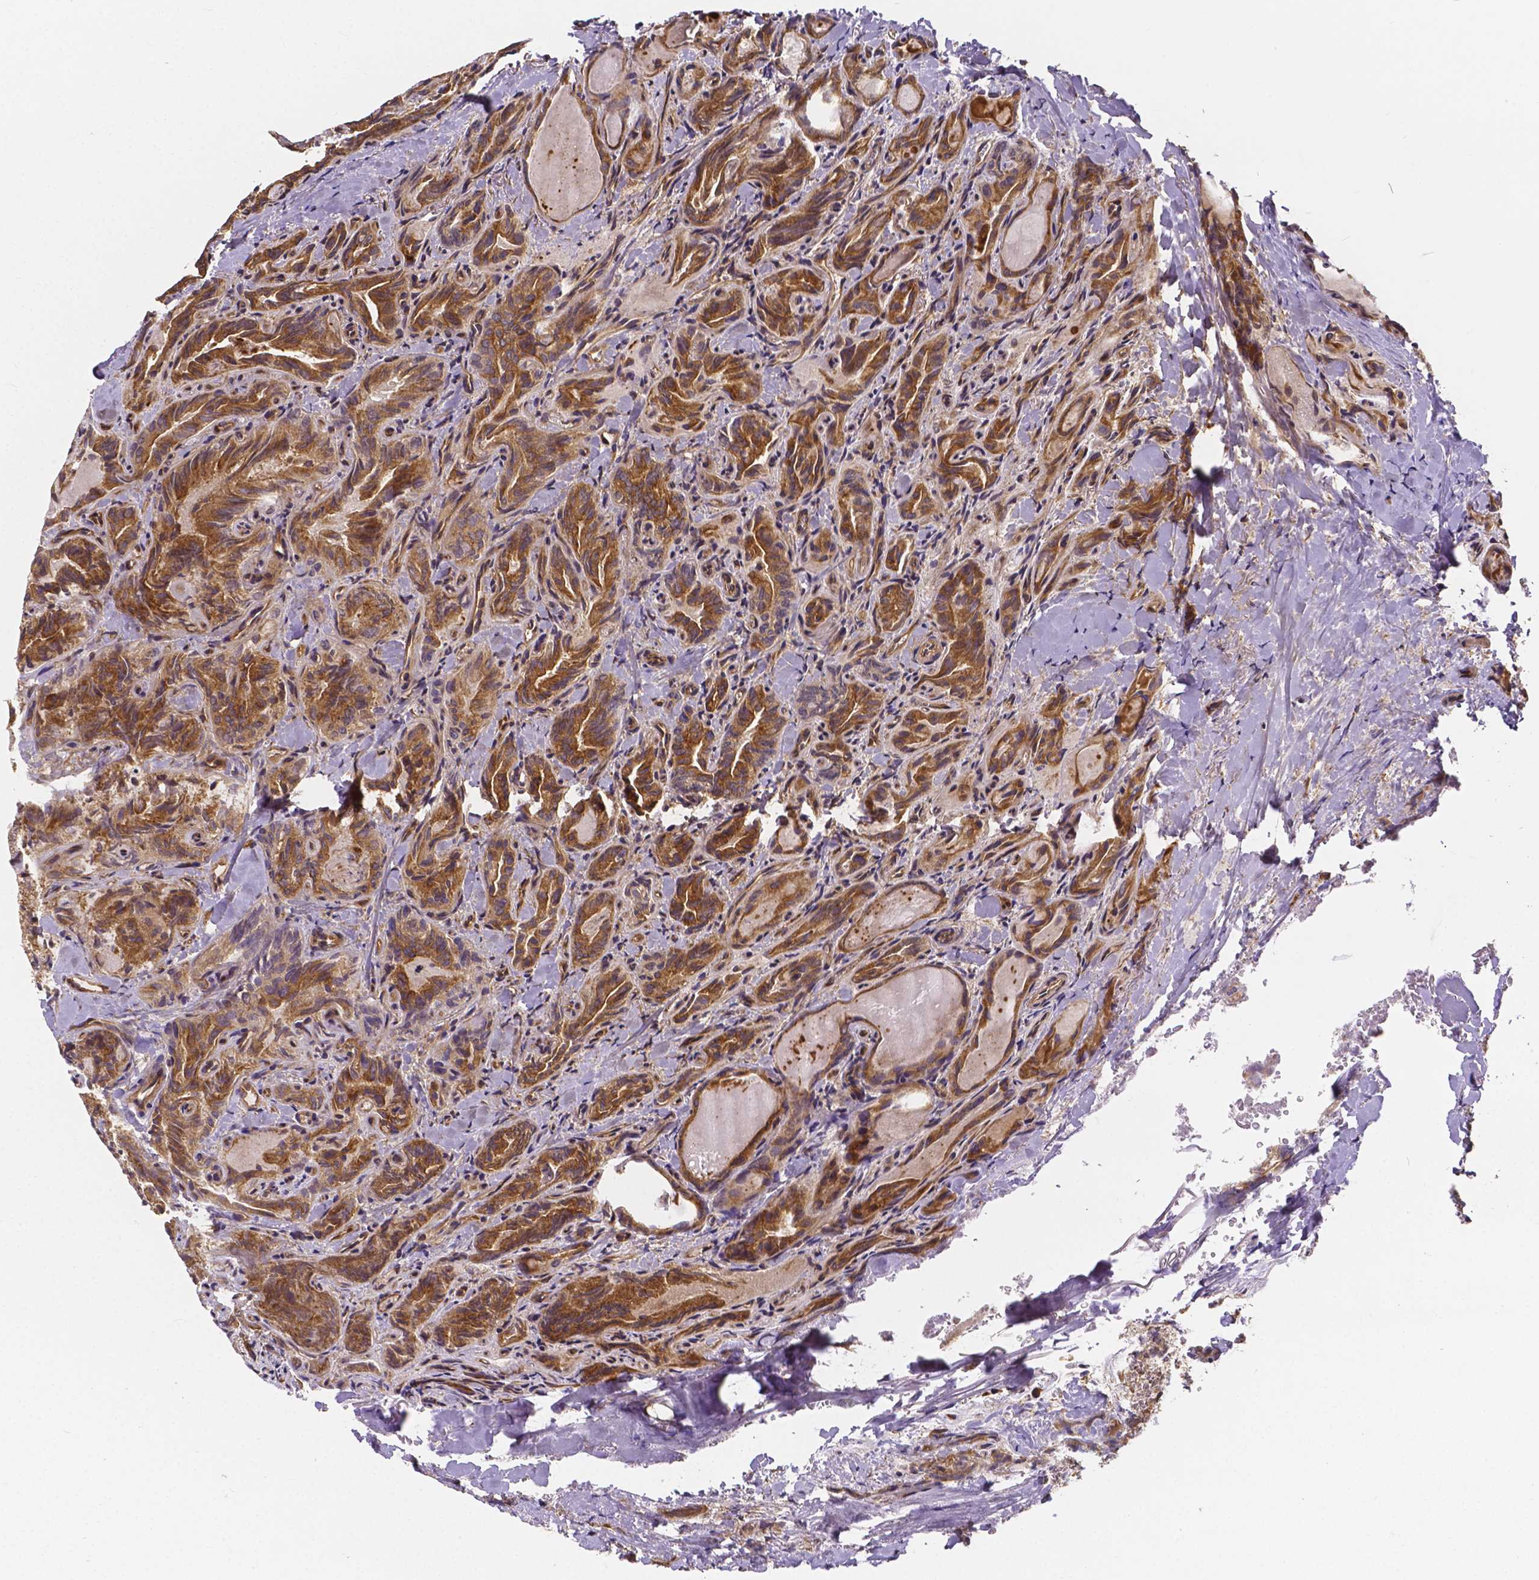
{"staining": {"intensity": "moderate", "quantity": ">75%", "location": "cytoplasmic/membranous"}, "tissue": "thyroid cancer", "cell_type": "Tumor cells", "image_type": "cancer", "snomed": [{"axis": "morphology", "description": "Papillary adenocarcinoma, NOS"}, {"axis": "topography", "description": "Thyroid gland"}], "caption": "Thyroid papillary adenocarcinoma stained for a protein reveals moderate cytoplasmic/membranous positivity in tumor cells.", "gene": "CLINT1", "patient": {"sex": "female", "age": 75}}